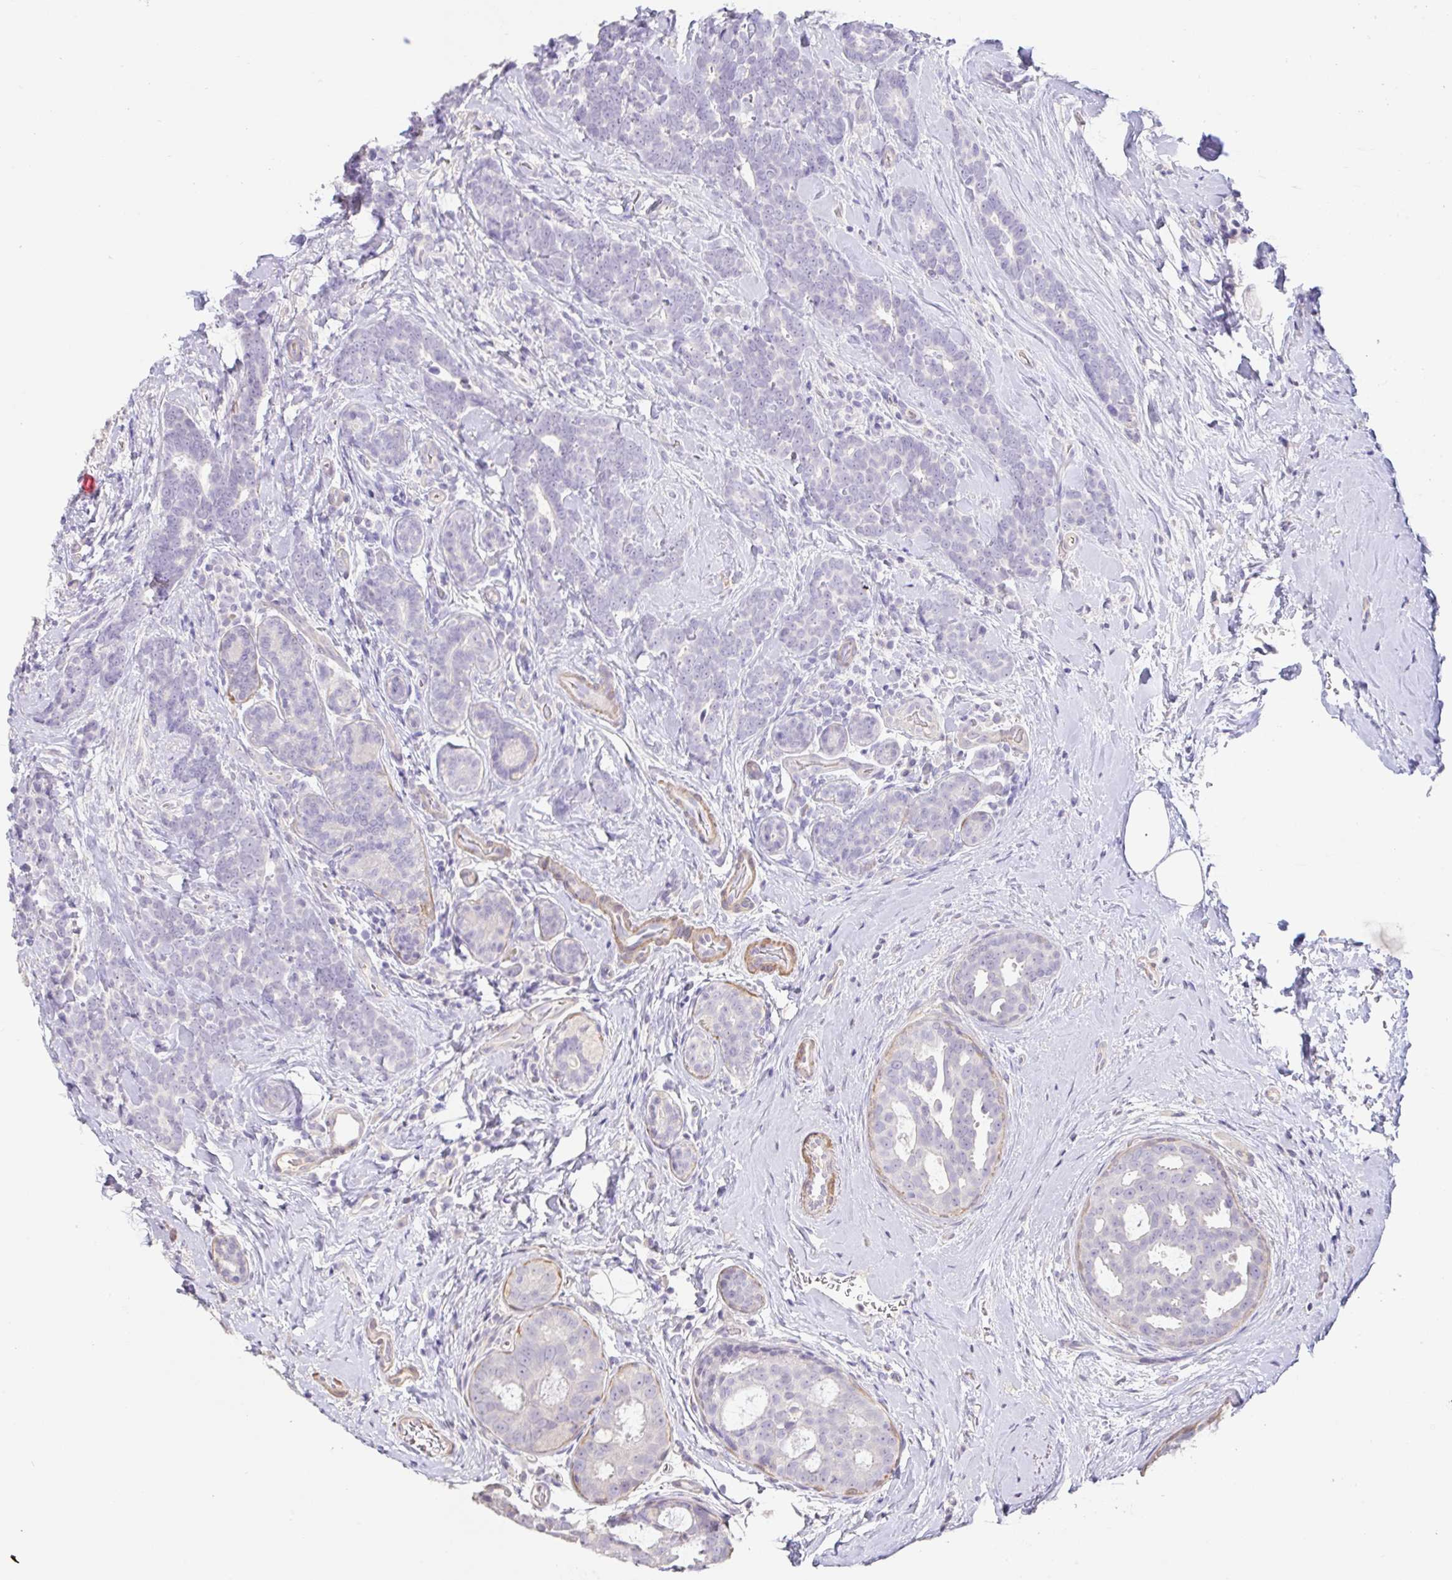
{"staining": {"intensity": "negative", "quantity": "none", "location": "none"}, "tissue": "breast cancer", "cell_type": "Tumor cells", "image_type": "cancer", "snomed": [{"axis": "morphology", "description": "Duct carcinoma"}, {"axis": "topography", "description": "Breast"}], "caption": "This histopathology image is of breast cancer stained with immunohistochemistry (IHC) to label a protein in brown with the nuclei are counter-stained blue. There is no staining in tumor cells.", "gene": "PYGM", "patient": {"sex": "female", "age": 71}}